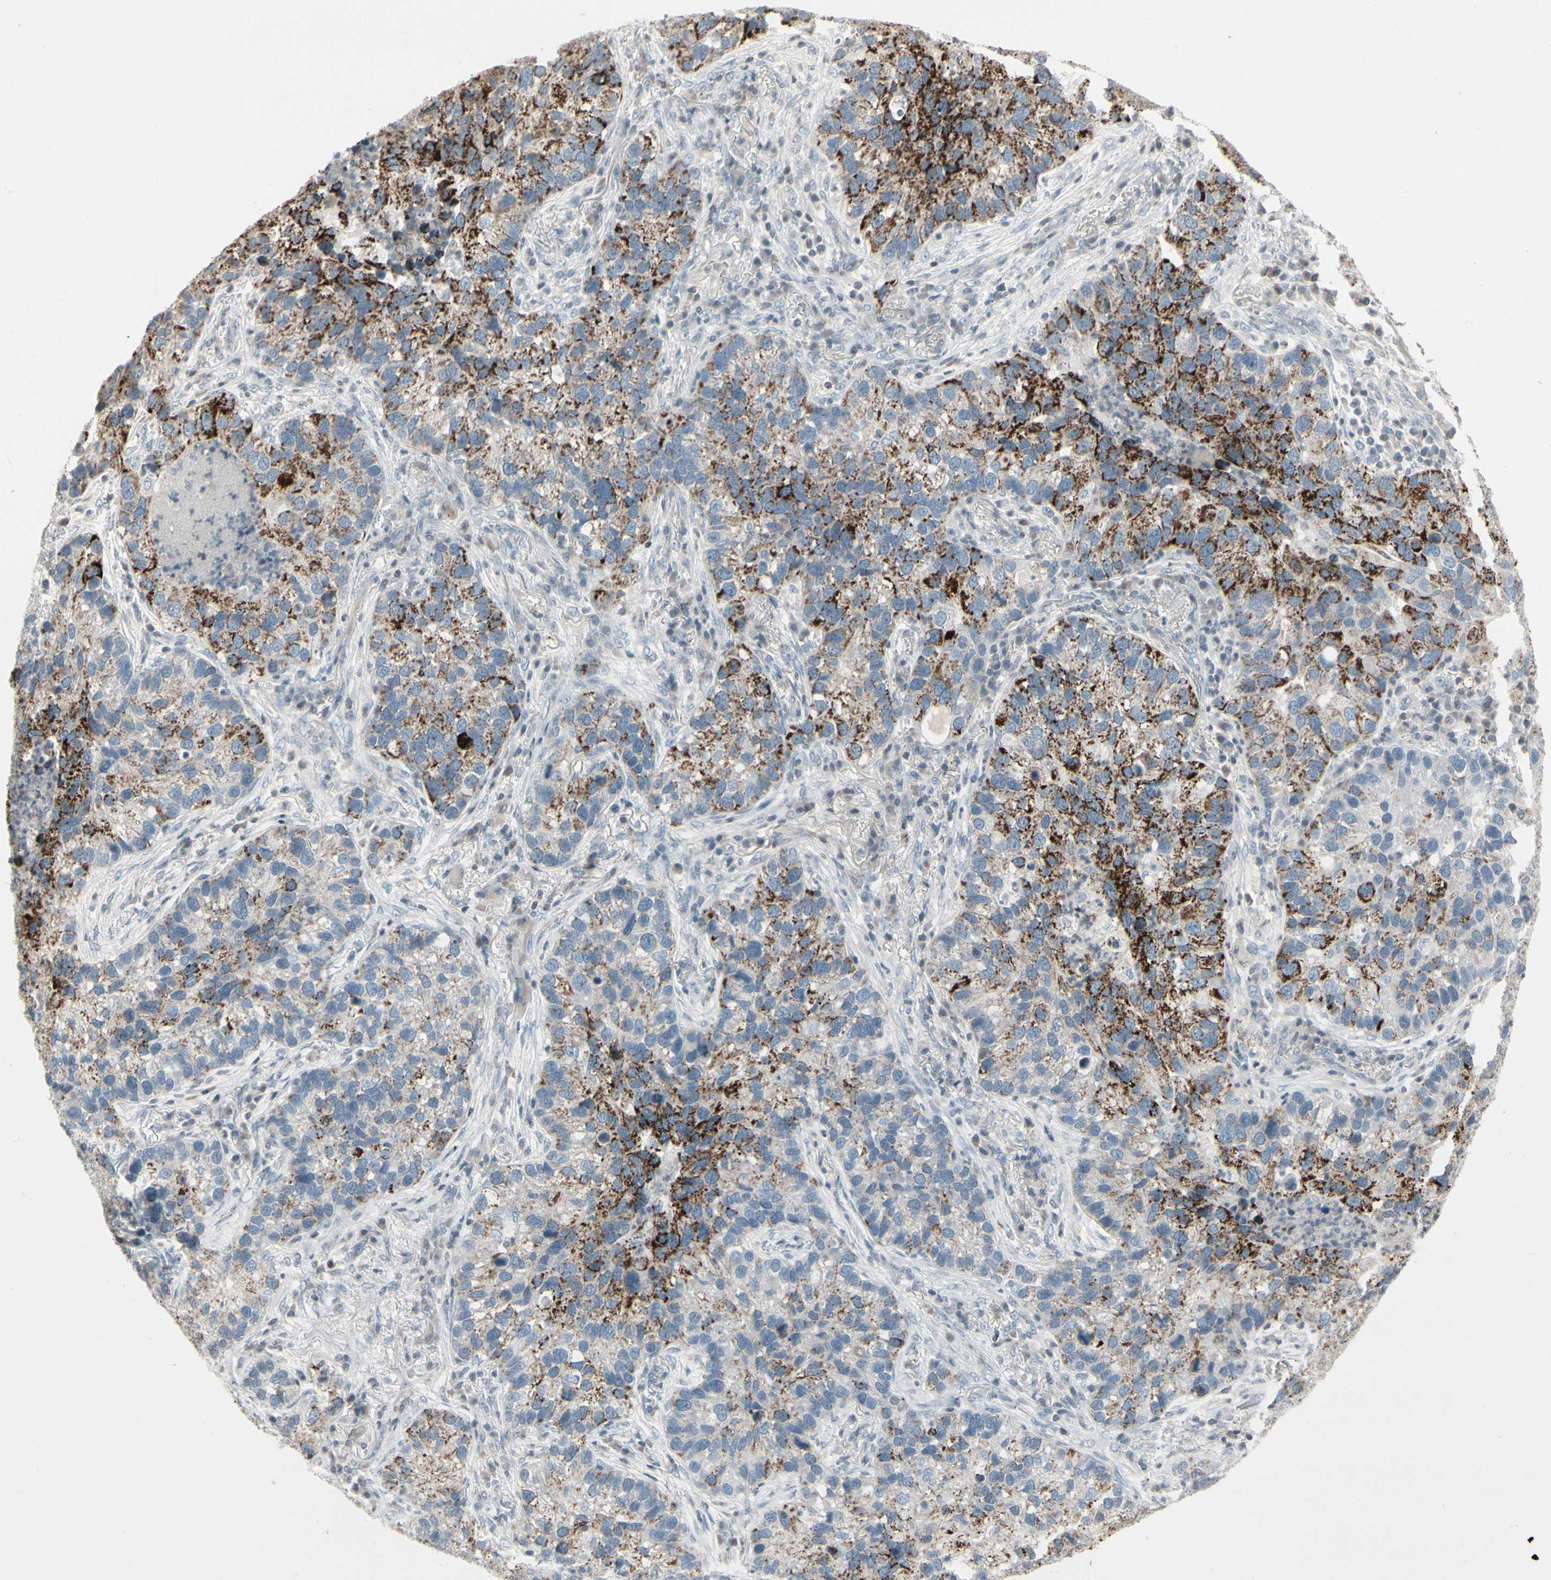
{"staining": {"intensity": "strong", "quantity": ">75%", "location": "cytoplasmic/membranous"}, "tissue": "lung cancer", "cell_type": "Tumor cells", "image_type": "cancer", "snomed": [{"axis": "morphology", "description": "Normal tissue, NOS"}, {"axis": "morphology", "description": "Adenocarcinoma, NOS"}, {"axis": "topography", "description": "Bronchus"}, {"axis": "topography", "description": "Lung"}], "caption": "Strong cytoplasmic/membranous positivity for a protein is seen in approximately >75% of tumor cells of lung adenocarcinoma using IHC.", "gene": "ARG2", "patient": {"sex": "male", "age": 54}}